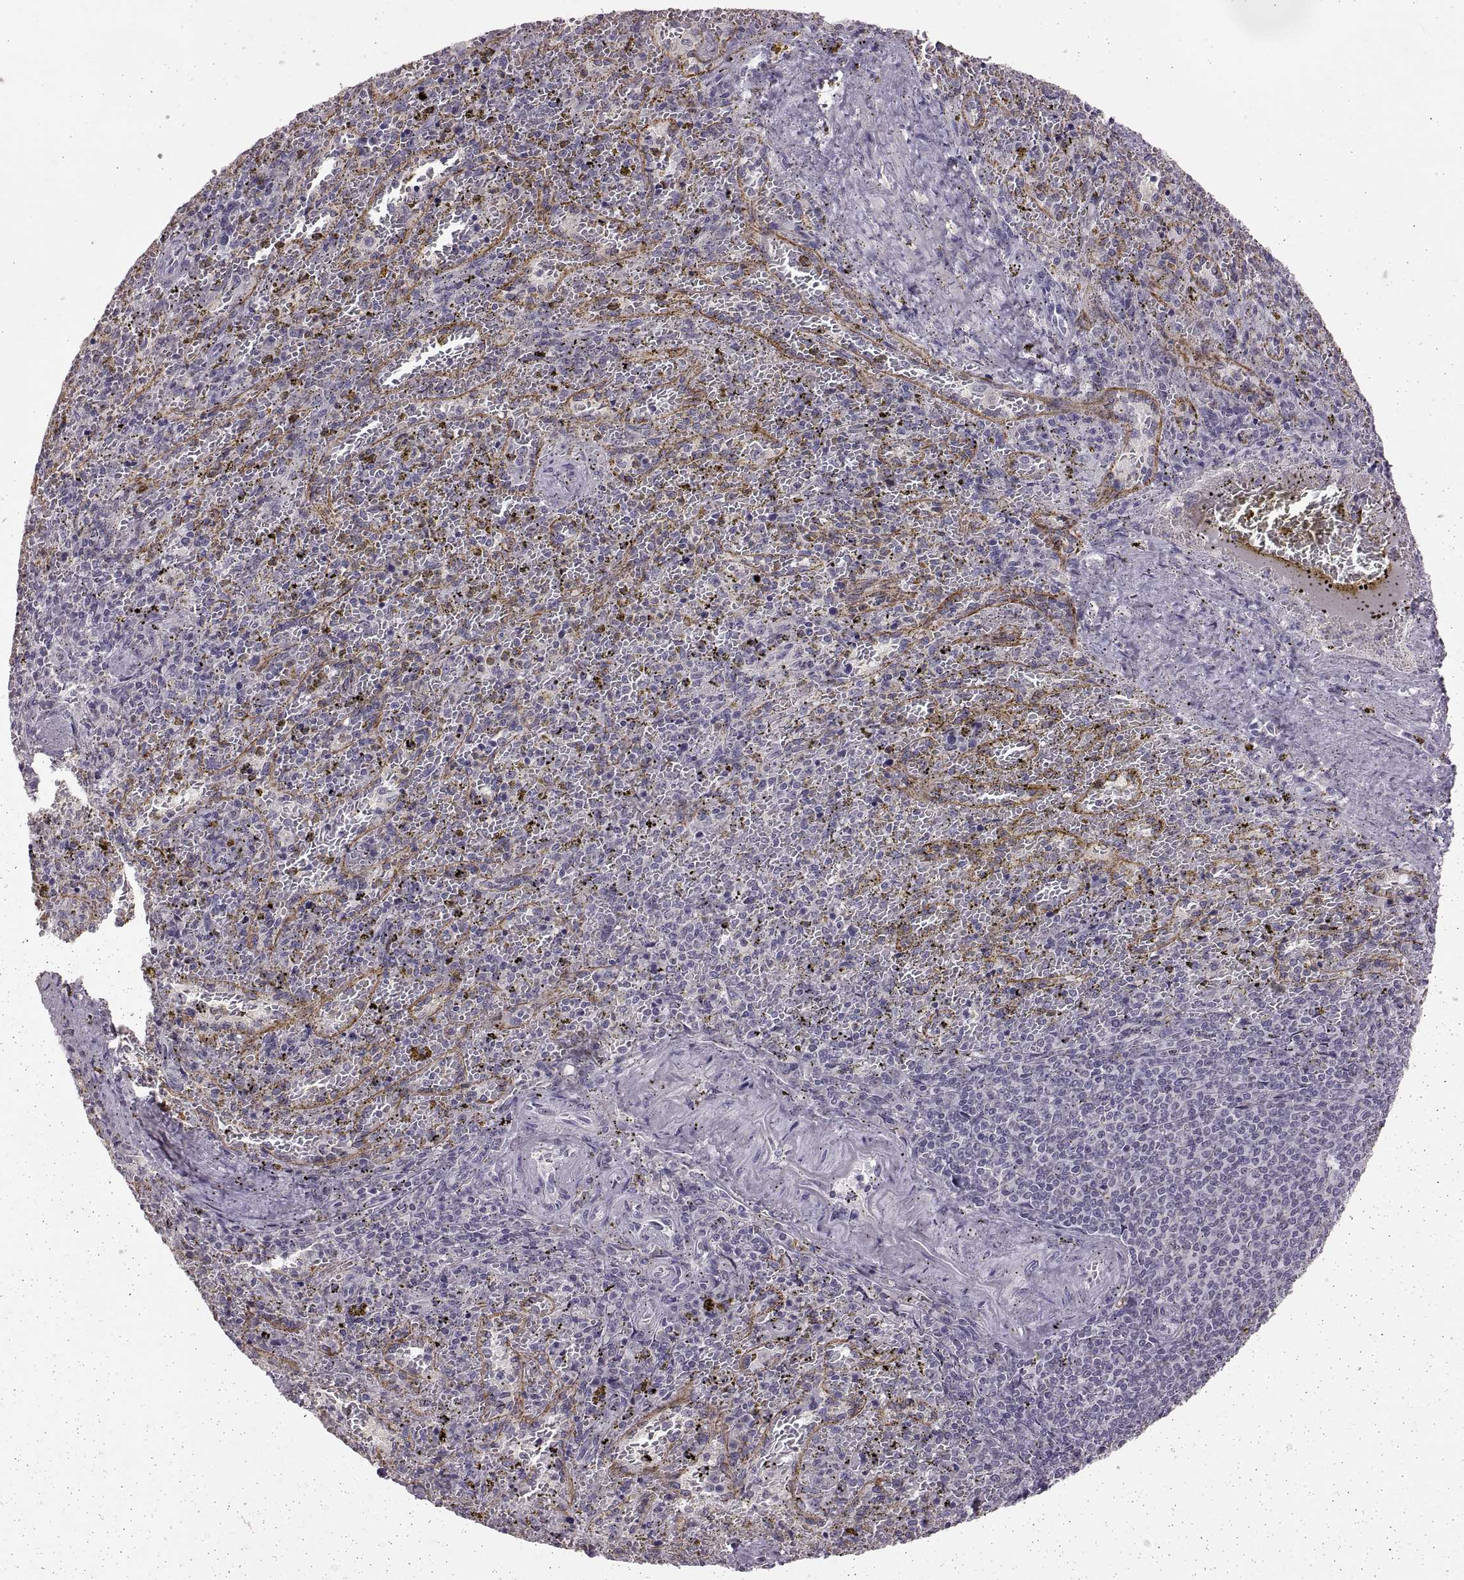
{"staining": {"intensity": "negative", "quantity": "none", "location": "none"}, "tissue": "spleen", "cell_type": "Cells in red pulp", "image_type": "normal", "snomed": [{"axis": "morphology", "description": "Normal tissue, NOS"}, {"axis": "topography", "description": "Spleen"}], "caption": "An image of spleen stained for a protein displays no brown staining in cells in red pulp. (Brightfield microscopy of DAB (3,3'-diaminobenzidine) immunohistochemistry at high magnification).", "gene": "CDH2", "patient": {"sex": "female", "age": 50}}